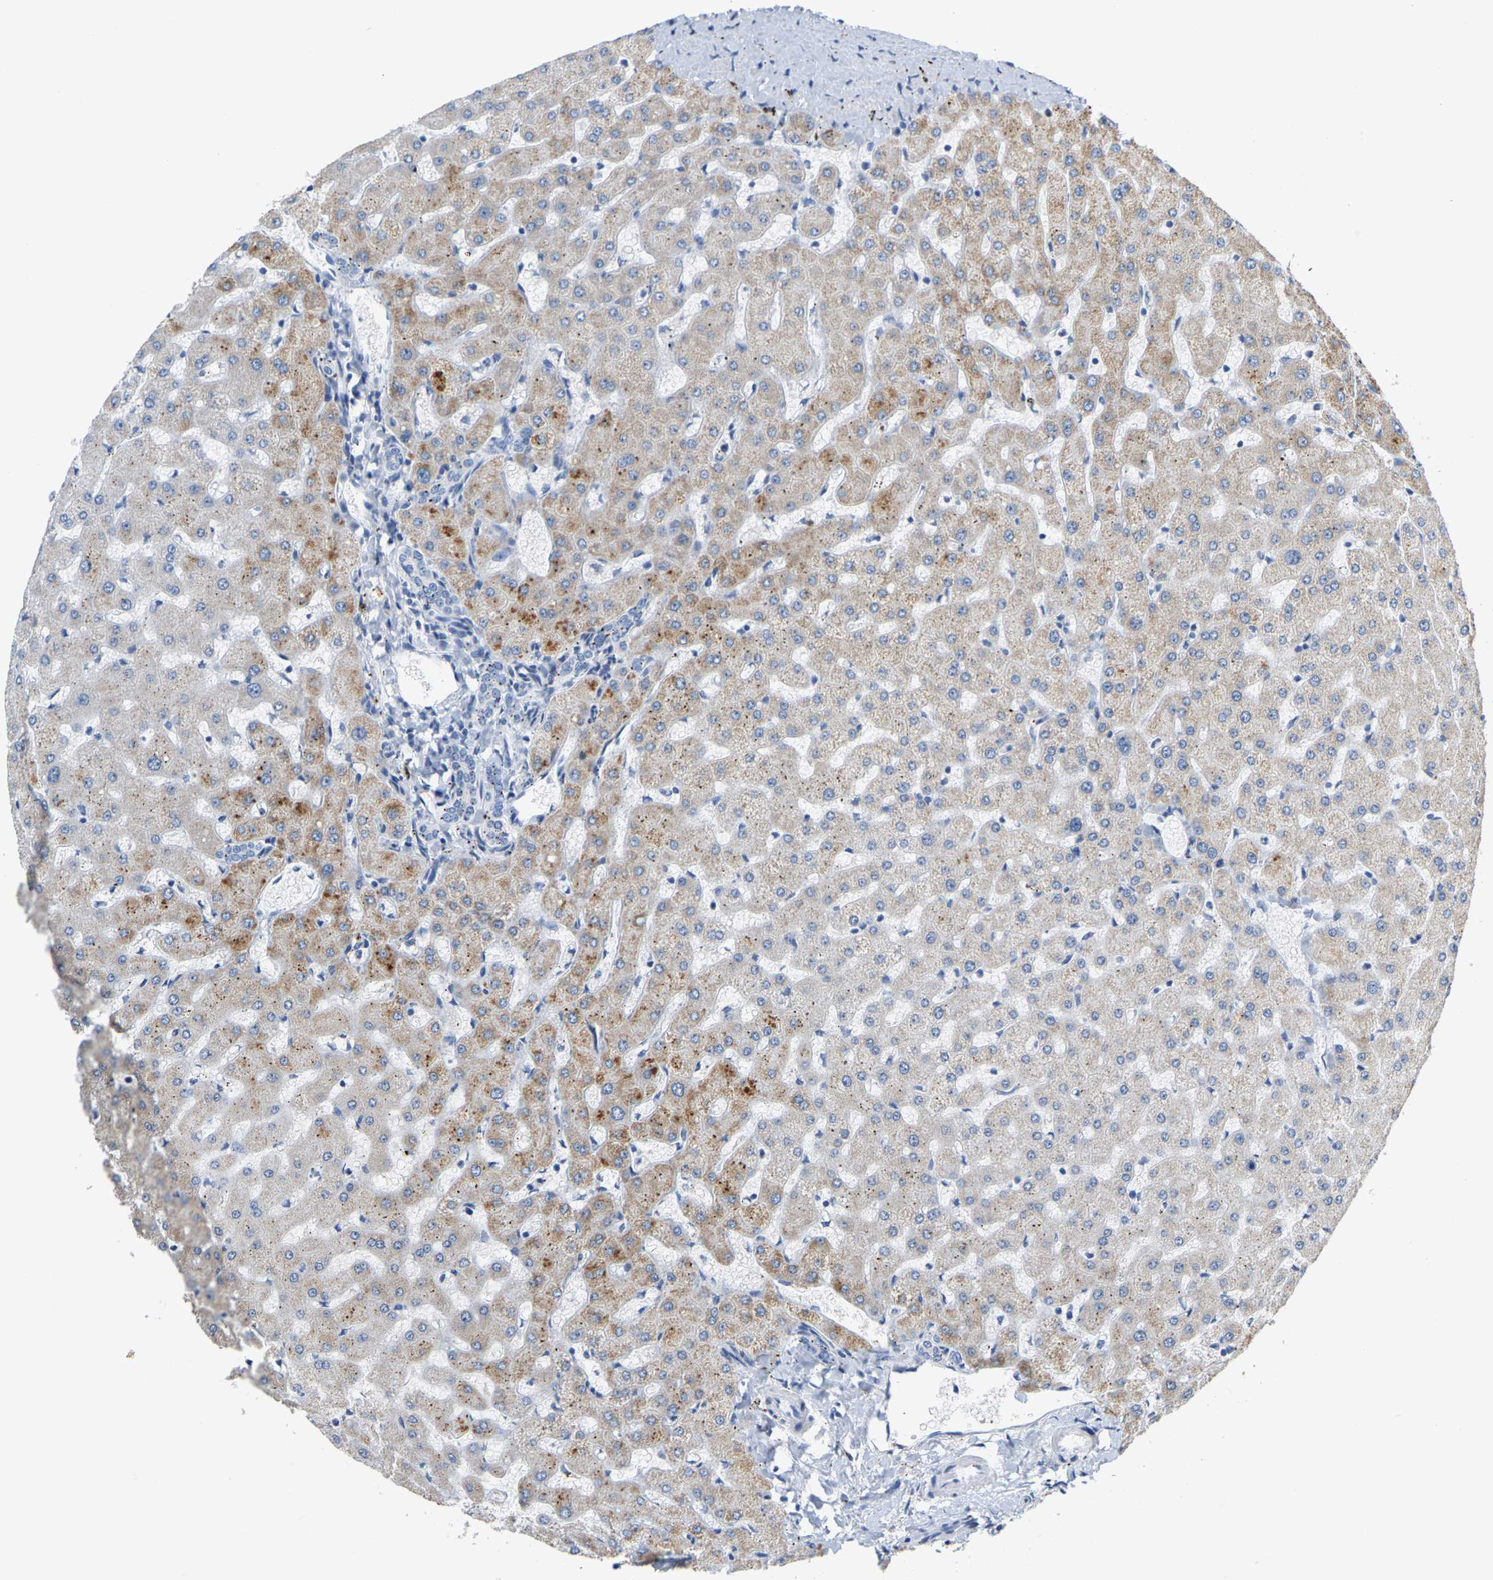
{"staining": {"intensity": "moderate", "quantity": "<25%", "location": "cytoplasmic/membranous"}, "tissue": "liver", "cell_type": "Cholangiocytes", "image_type": "normal", "snomed": [{"axis": "morphology", "description": "Normal tissue, NOS"}, {"axis": "topography", "description": "Liver"}], "caption": "A high-resolution micrograph shows immunohistochemistry (IHC) staining of unremarkable liver, which exhibits moderate cytoplasmic/membranous staining in about <25% of cholangiocytes.", "gene": "SHMT2", "patient": {"sex": "female", "age": 63}}